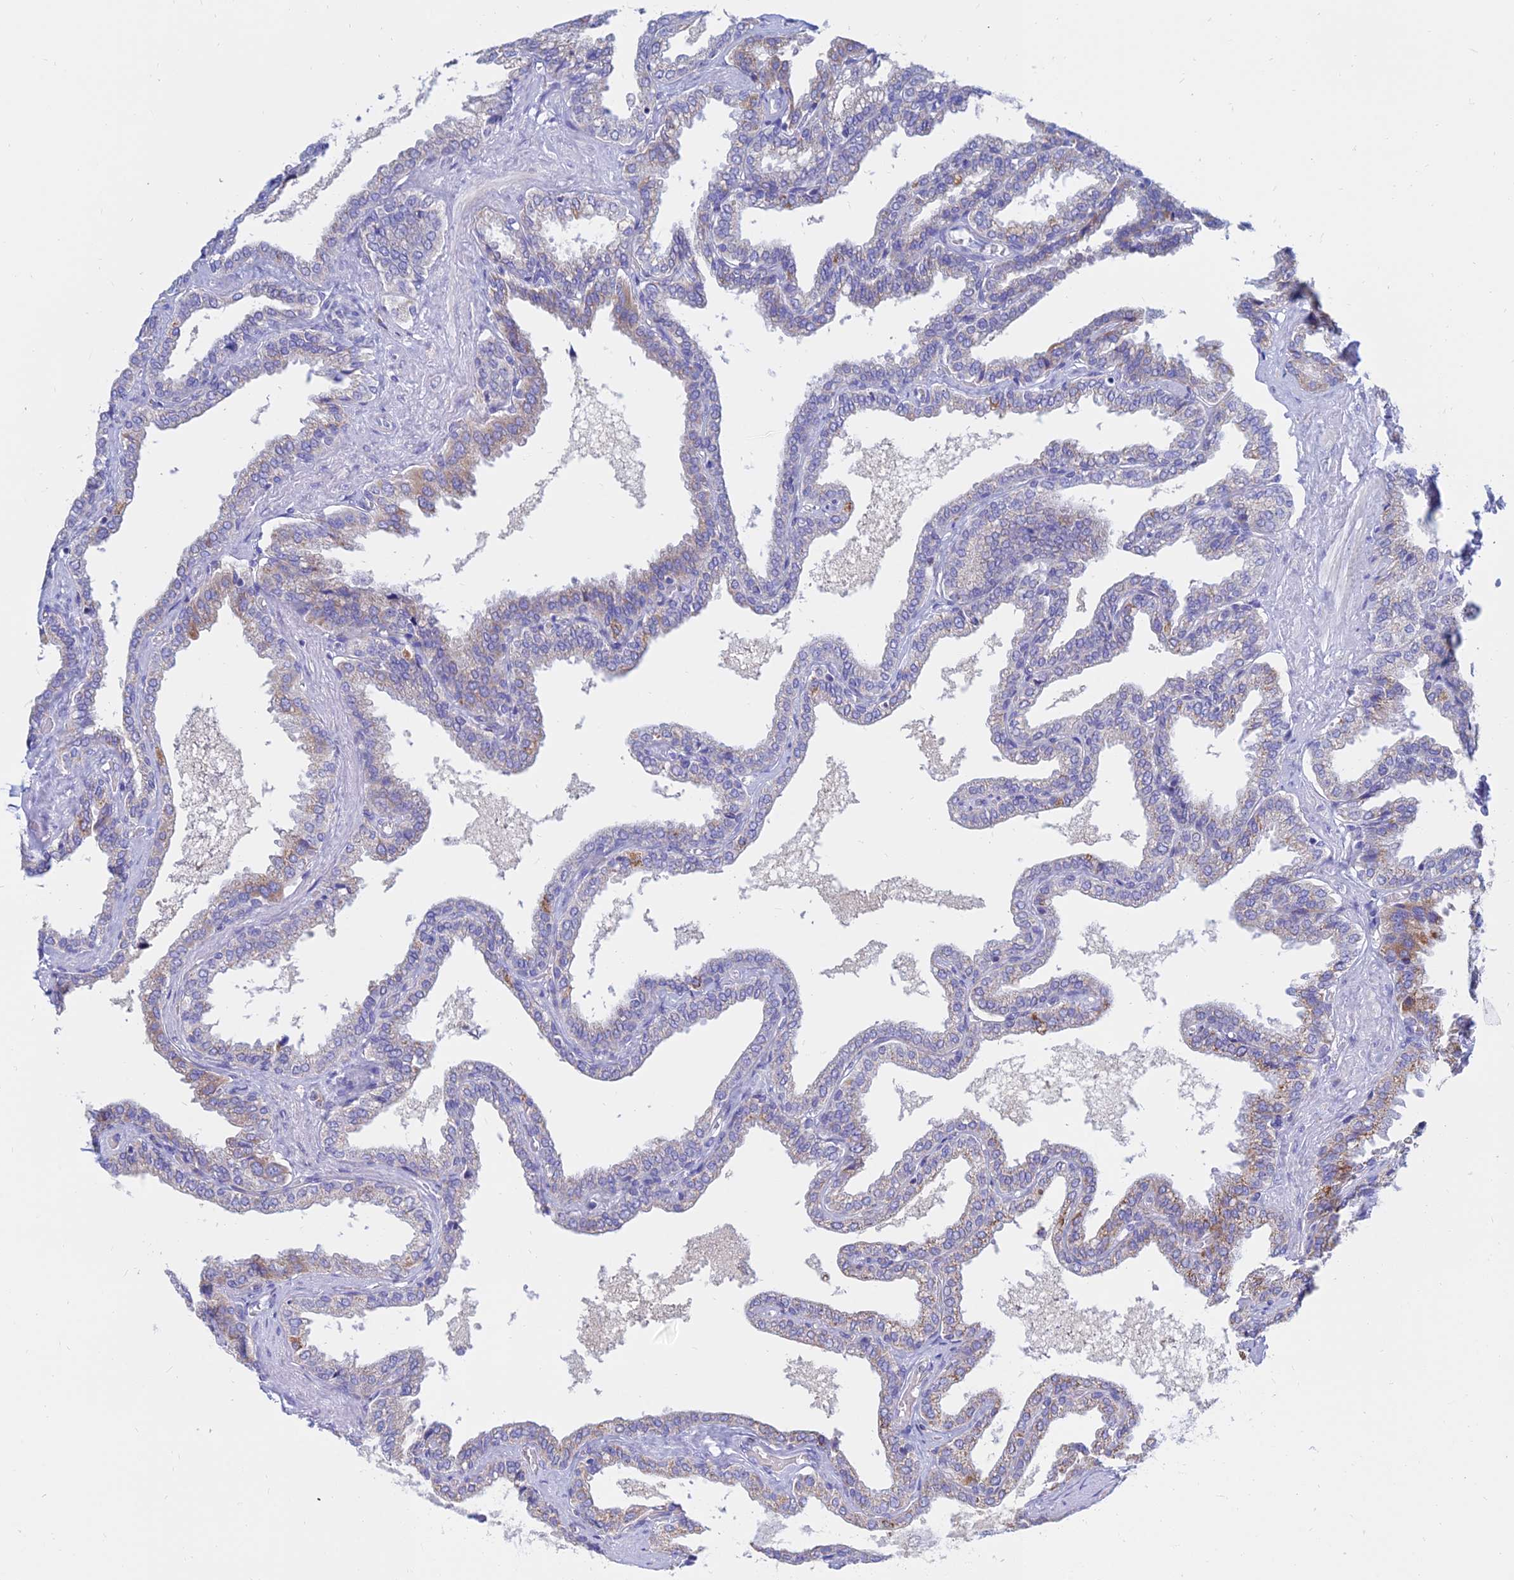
{"staining": {"intensity": "moderate", "quantity": "<25%", "location": "cytoplasmic/membranous"}, "tissue": "seminal vesicle", "cell_type": "Glandular cells", "image_type": "normal", "snomed": [{"axis": "morphology", "description": "Normal tissue, NOS"}, {"axis": "topography", "description": "Seminal veicle"}], "caption": "The immunohistochemical stain labels moderate cytoplasmic/membranous positivity in glandular cells of unremarkable seminal vesicle.", "gene": "MGST1", "patient": {"sex": "male", "age": 46}}